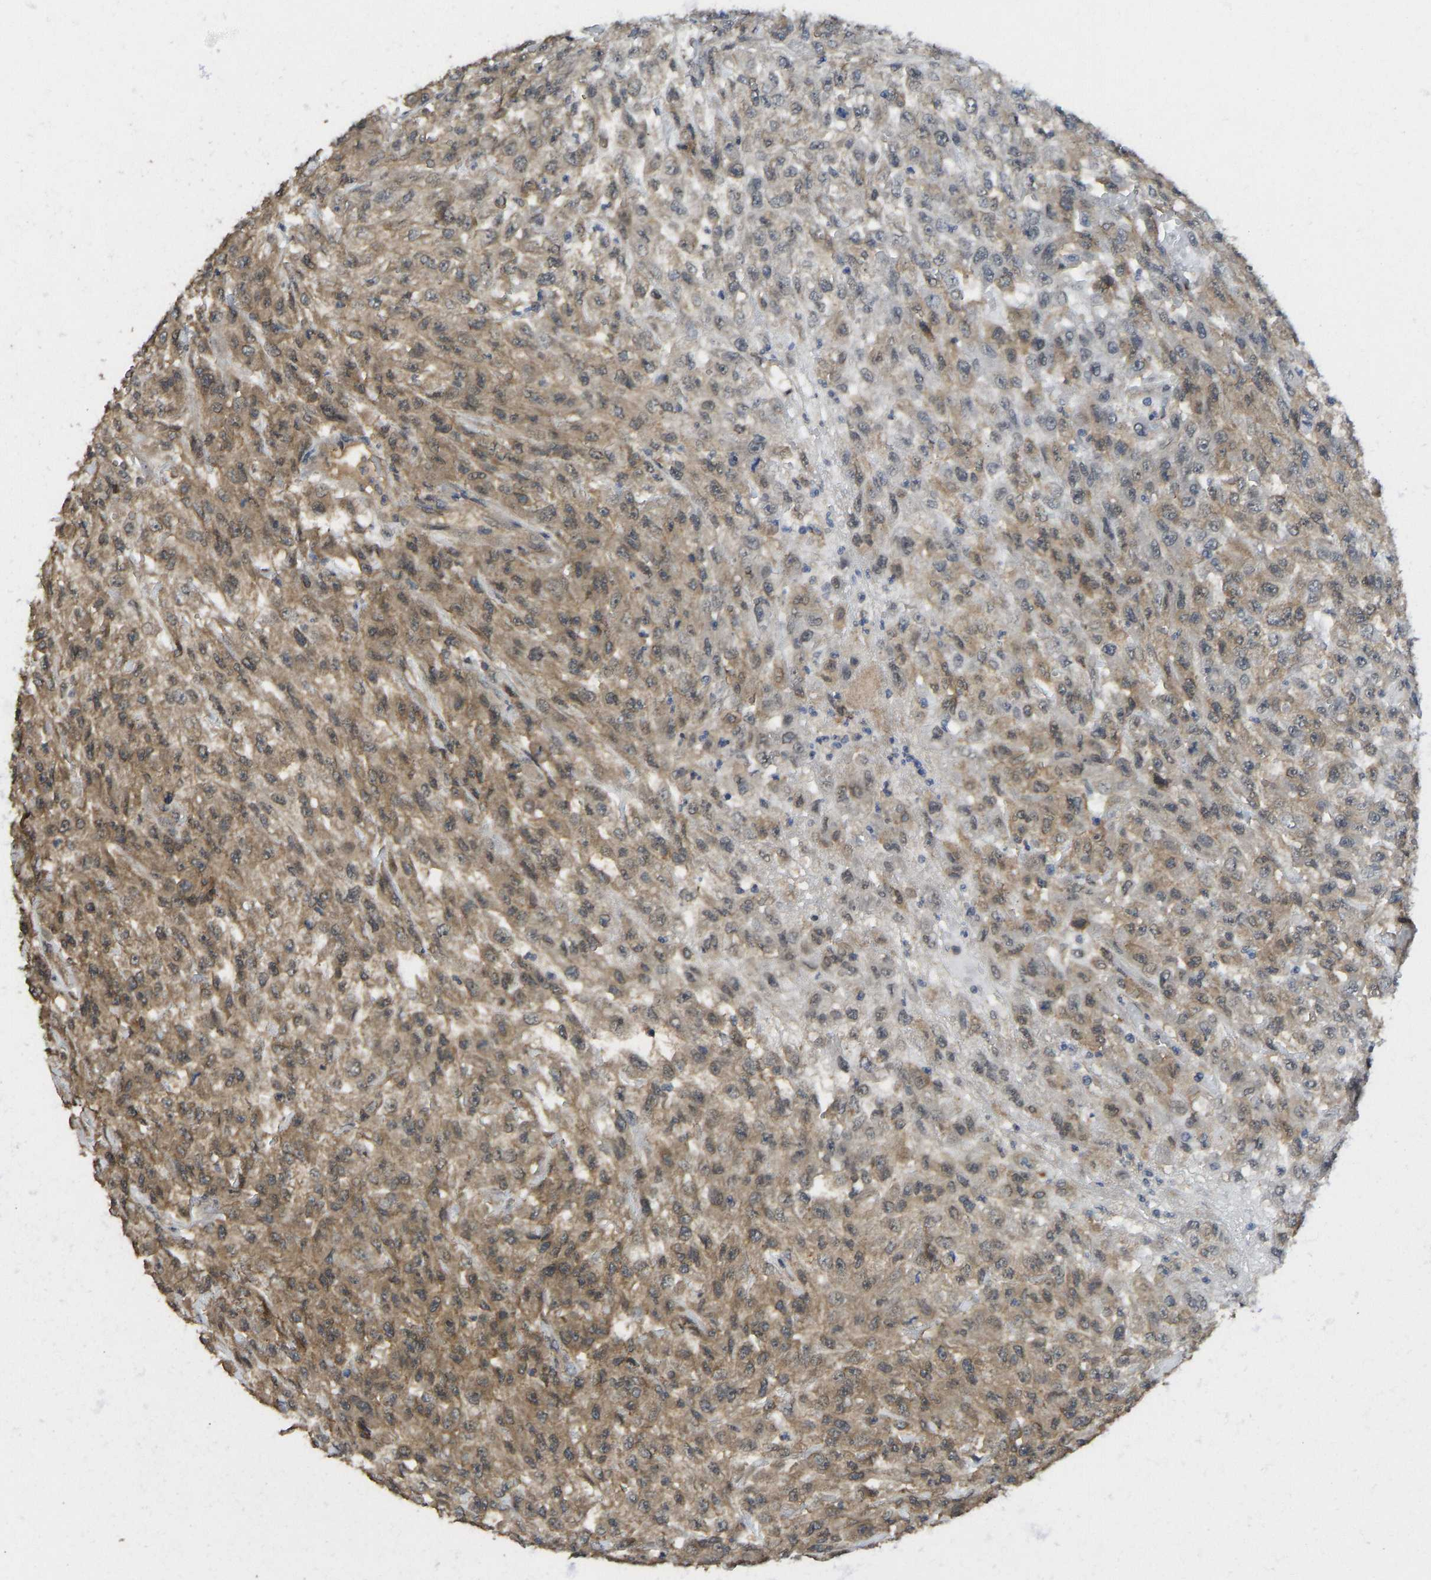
{"staining": {"intensity": "moderate", "quantity": ">75%", "location": "cytoplasmic/membranous"}, "tissue": "urothelial cancer", "cell_type": "Tumor cells", "image_type": "cancer", "snomed": [{"axis": "morphology", "description": "Urothelial carcinoma, High grade"}, {"axis": "topography", "description": "Urinary bladder"}], "caption": "Immunohistochemical staining of urothelial cancer demonstrates medium levels of moderate cytoplasmic/membranous expression in about >75% of tumor cells. Using DAB (3,3'-diaminobenzidine) (brown) and hematoxylin (blue) stains, captured at high magnification using brightfield microscopy.", "gene": "NDRG3", "patient": {"sex": "male", "age": 46}}